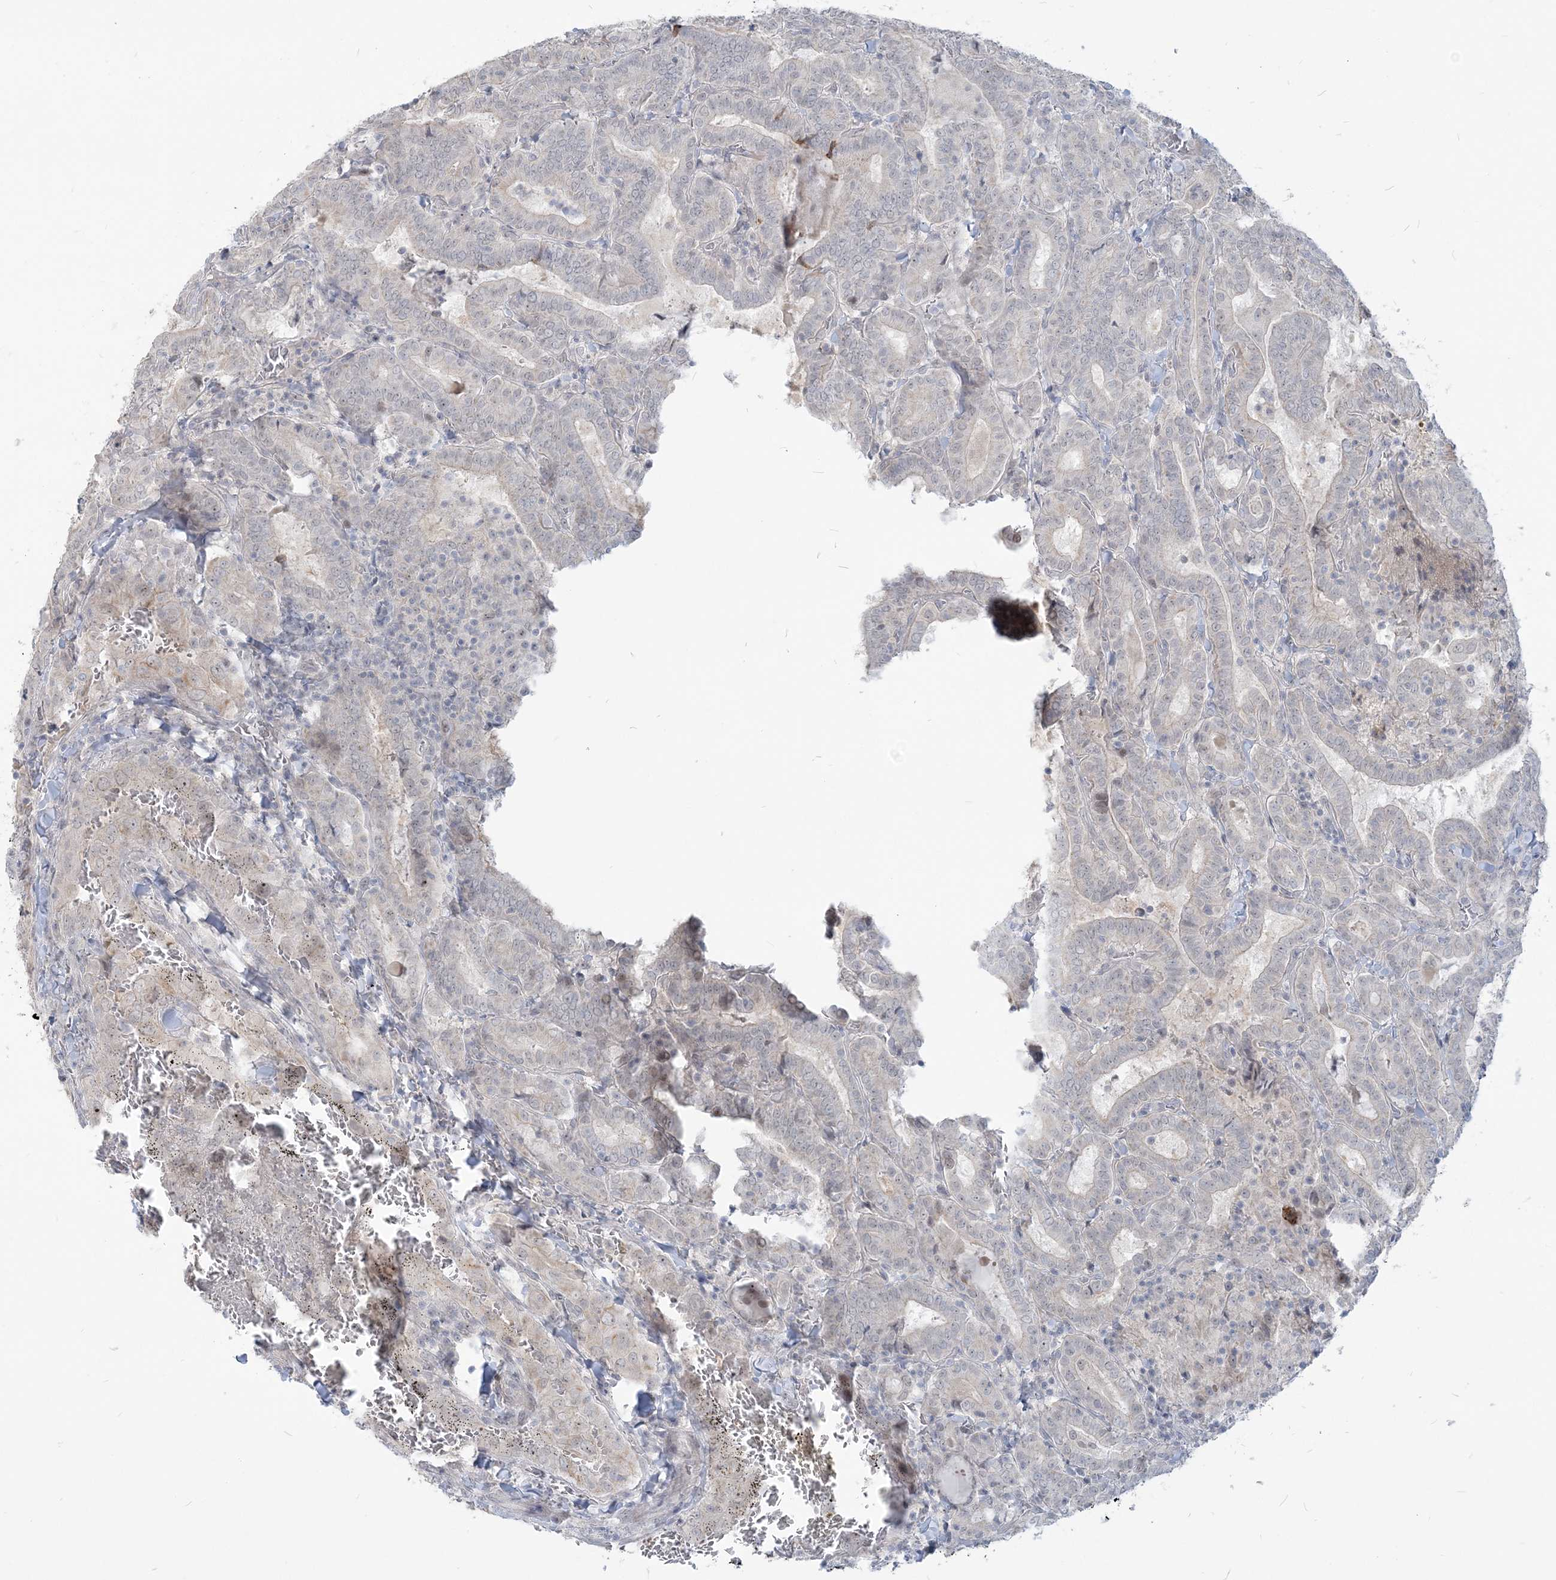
{"staining": {"intensity": "negative", "quantity": "none", "location": "none"}, "tissue": "thyroid cancer", "cell_type": "Tumor cells", "image_type": "cancer", "snomed": [{"axis": "morphology", "description": "Papillary adenocarcinoma, NOS"}, {"axis": "topography", "description": "Thyroid gland"}], "caption": "Protein analysis of thyroid cancer shows no significant positivity in tumor cells. The staining was performed using DAB to visualize the protein expression in brown, while the nuclei were stained in blue with hematoxylin (Magnification: 20x).", "gene": "SDAD1", "patient": {"sex": "female", "age": 72}}